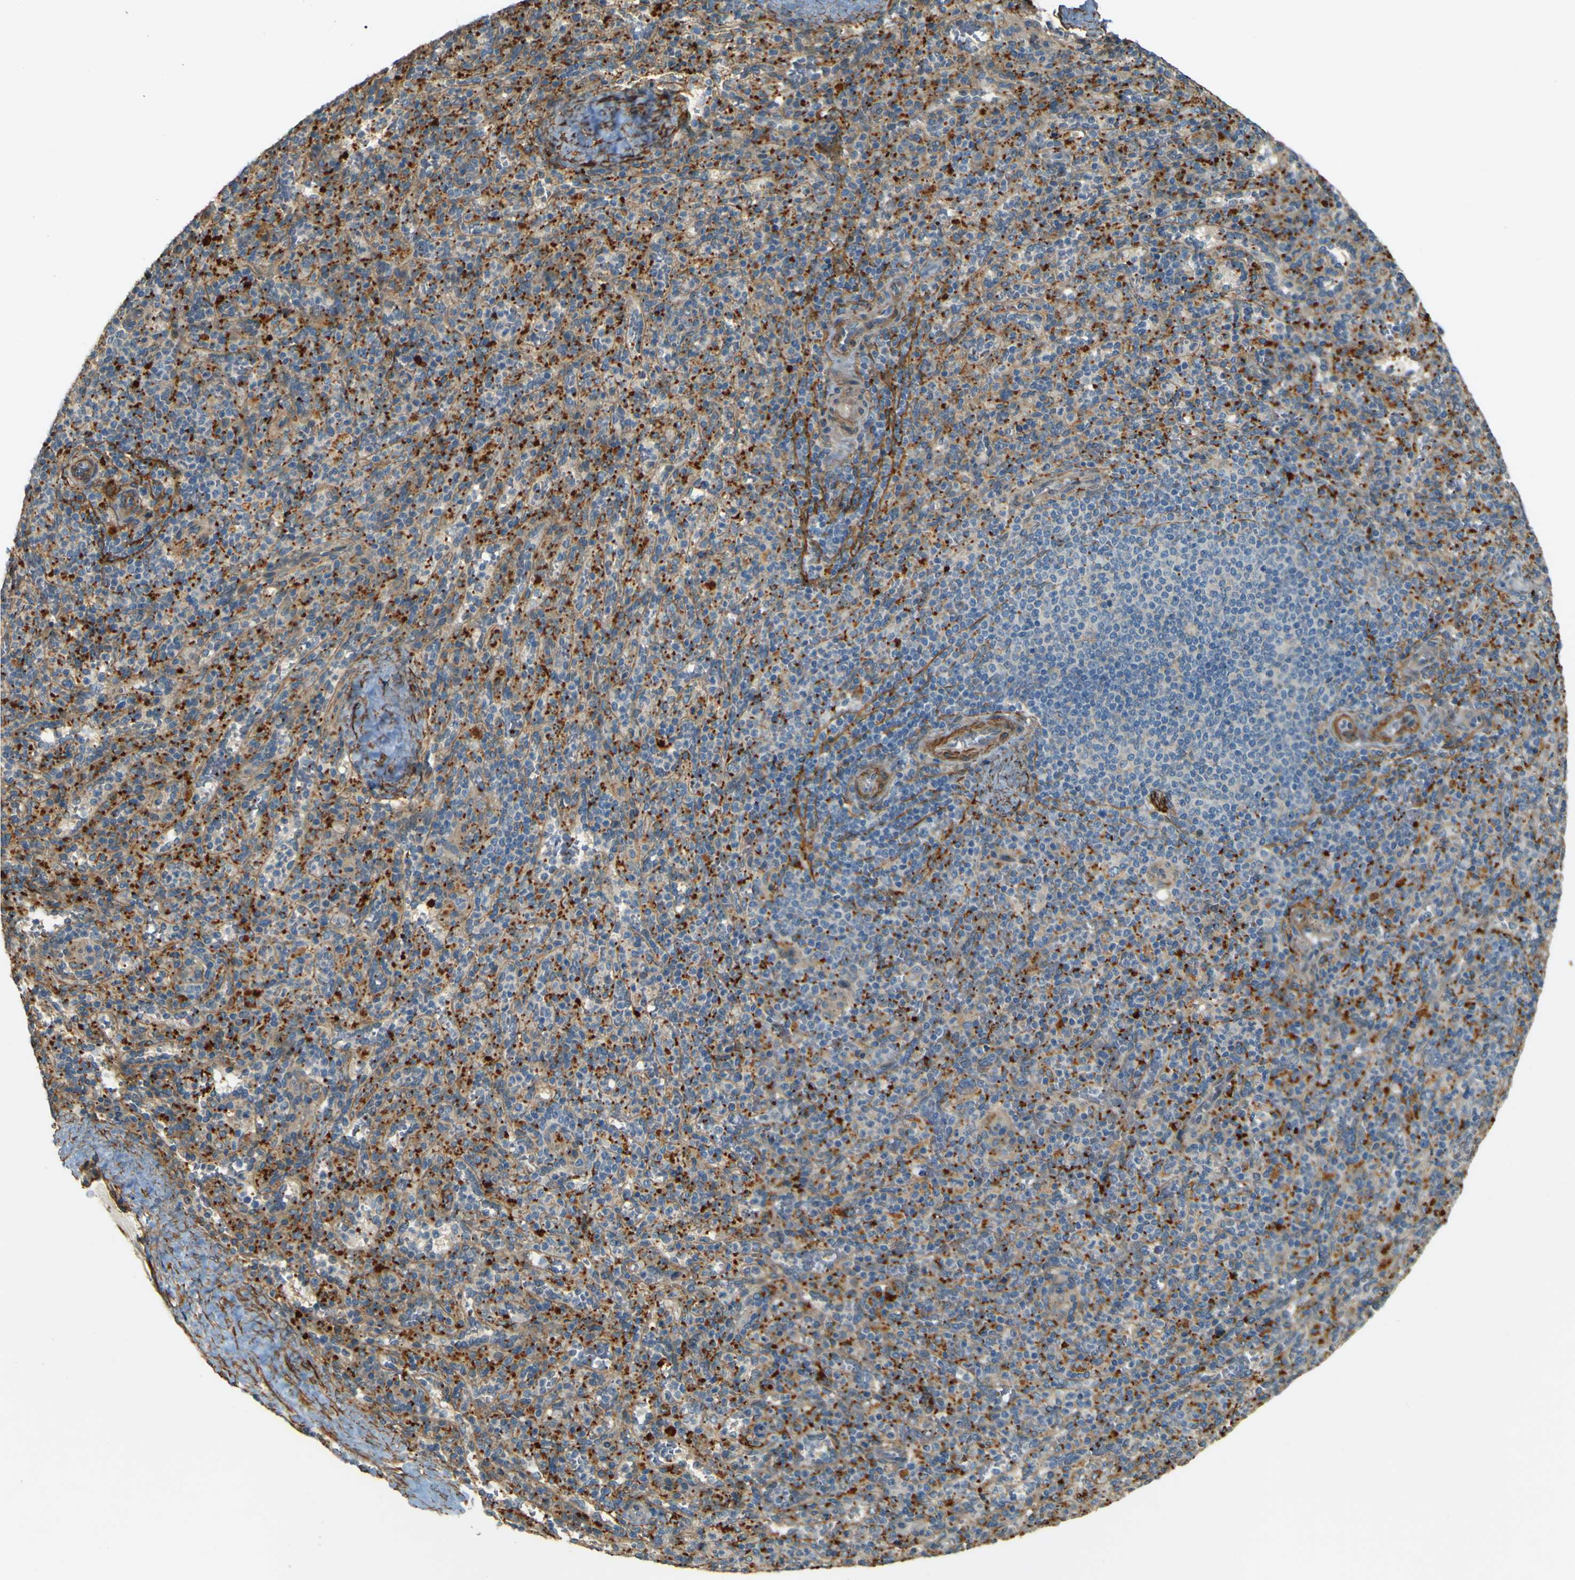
{"staining": {"intensity": "moderate", "quantity": ">75%", "location": "cytoplasmic/membranous"}, "tissue": "spleen", "cell_type": "Cells in red pulp", "image_type": "normal", "snomed": [{"axis": "morphology", "description": "Normal tissue, NOS"}, {"axis": "topography", "description": "Spleen"}], "caption": "Unremarkable spleen demonstrates moderate cytoplasmic/membranous expression in approximately >75% of cells in red pulp, visualized by immunohistochemistry.", "gene": "NEXN", "patient": {"sex": "male", "age": 36}}